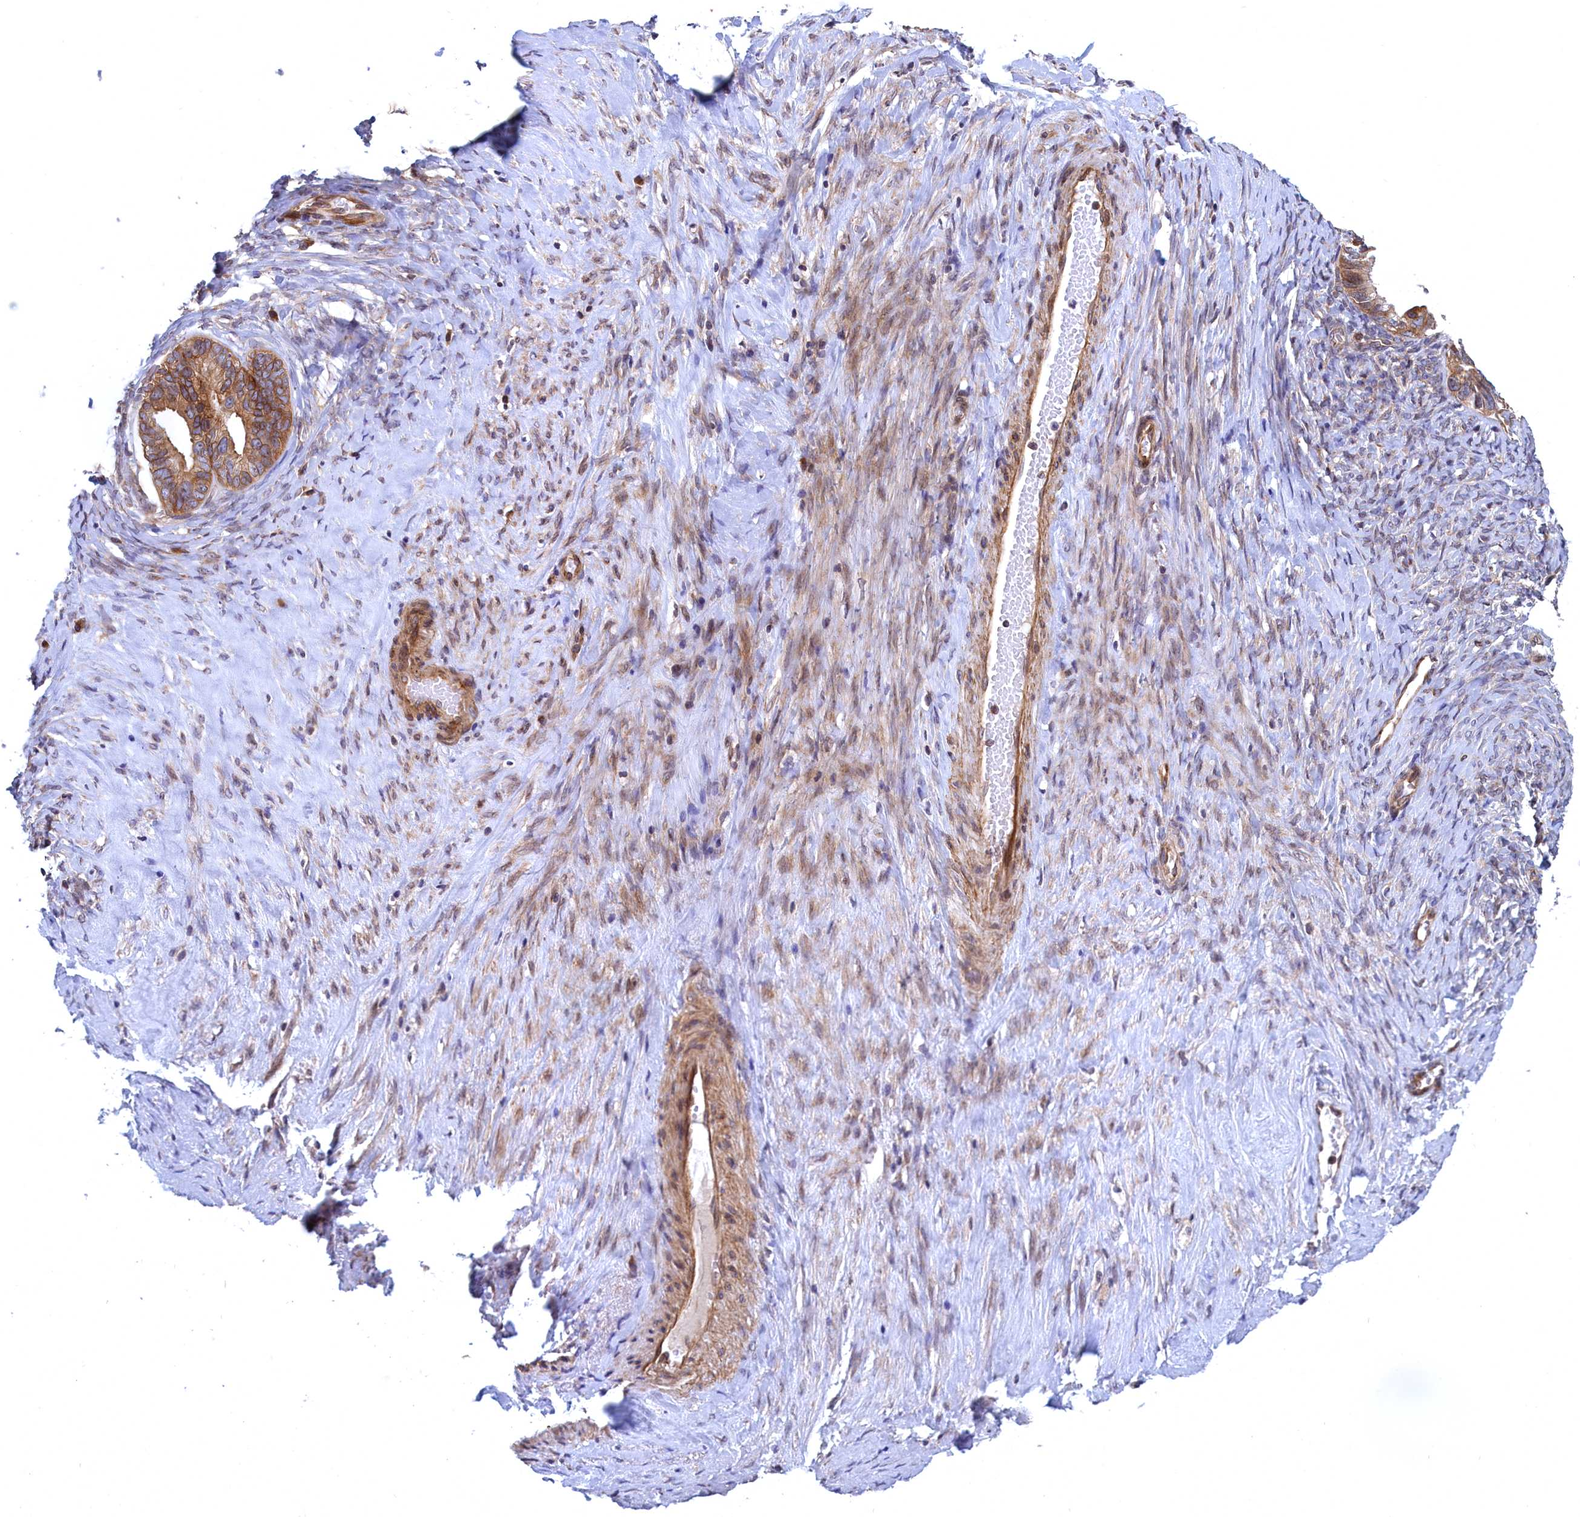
{"staining": {"intensity": "moderate", "quantity": ">75%", "location": "cytoplasmic/membranous"}, "tissue": "ovarian cancer", "cell_type": "Tumor cells", "image_type": "cancer", "snomed": [{"axis": "morphology", "description": "Cystadenocarcinoma, serous, NOS"}, {"axis": "topography", "description": "Ovary"}], "caption": "Moderate cytoplasmic/membranous staining is appreciated in about >75% of tumor cells in ovarian cancer (serous cystadenocarcinoma). (Brightfield microscopy of DAB IHC at high magnification).", "gene": "NAA10", "patient": {"sex": "female", "age": 56}}